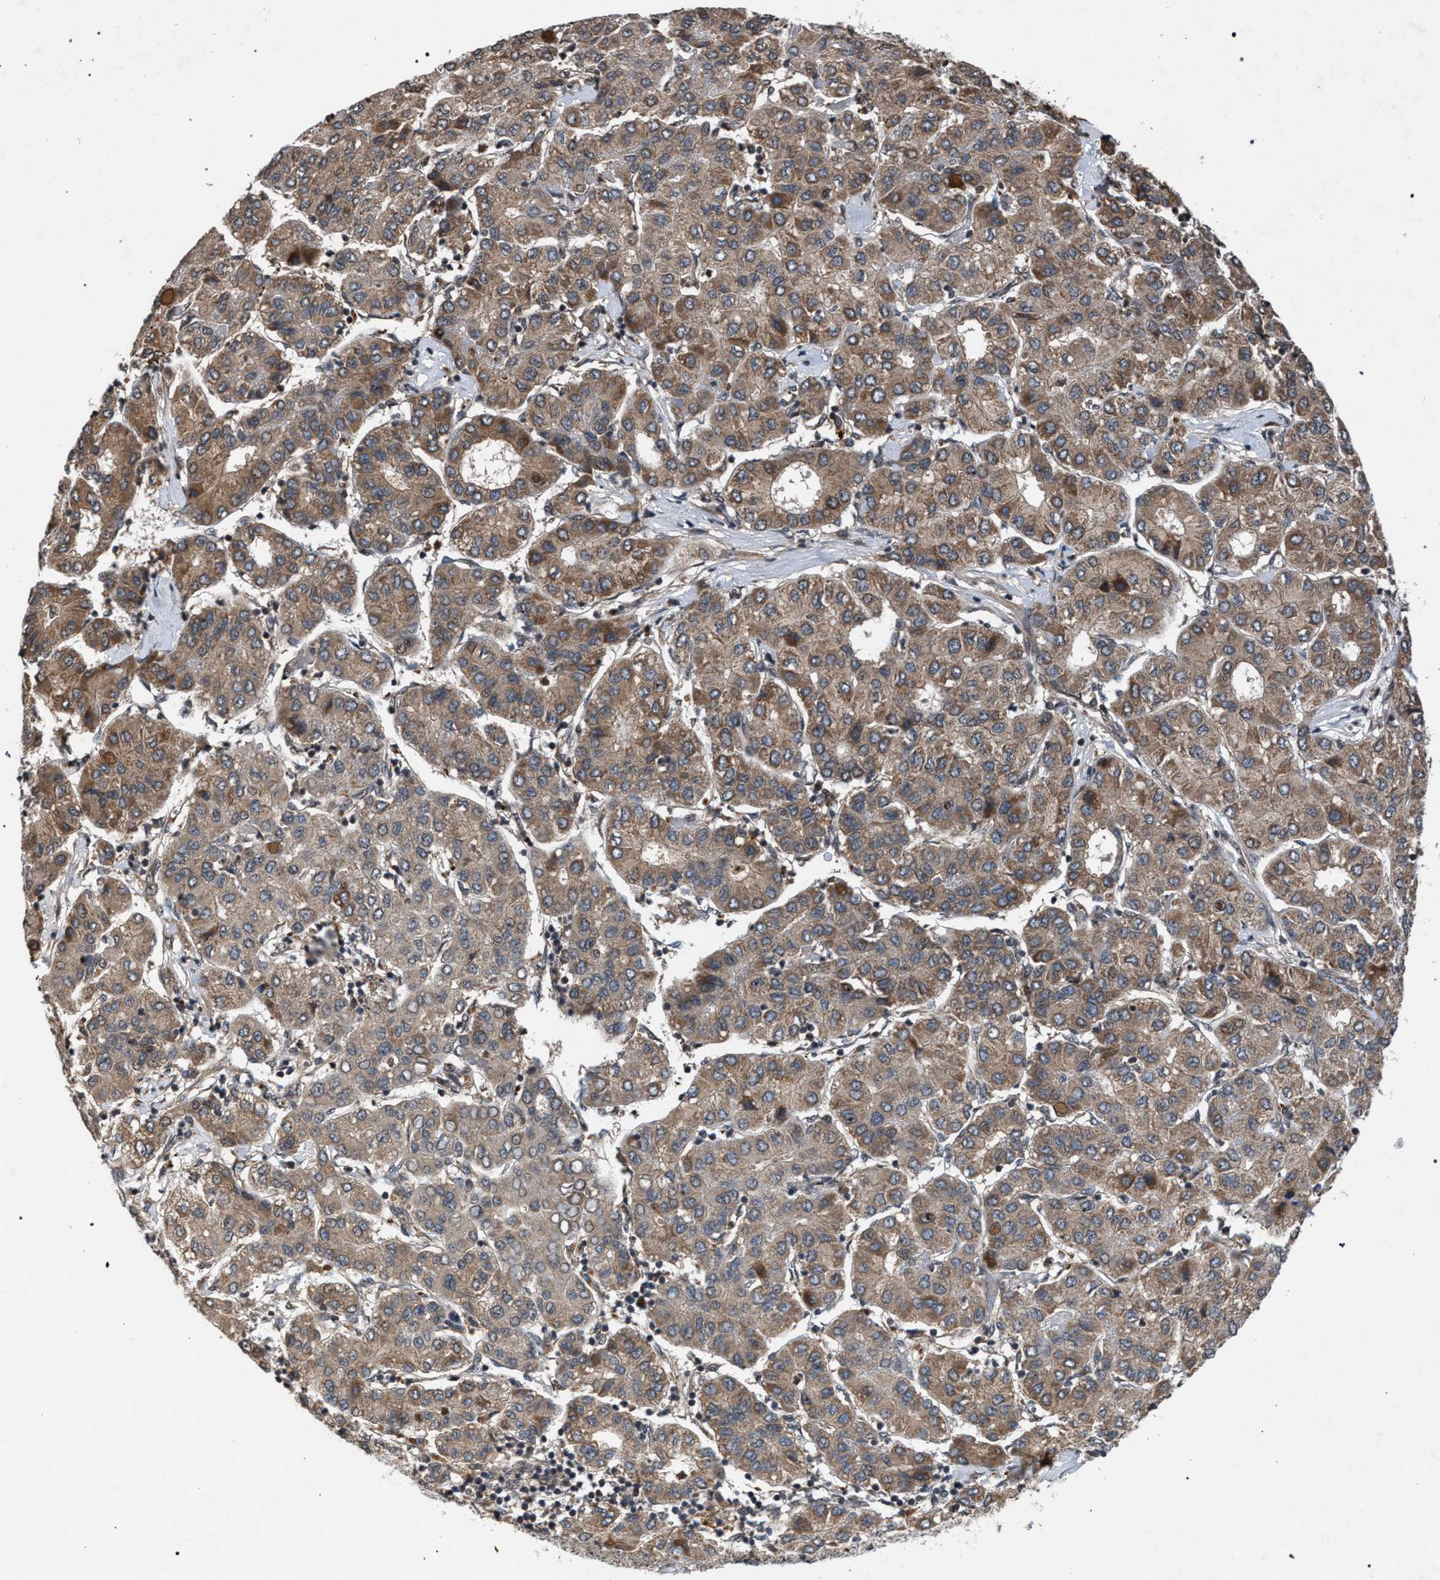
{"staining": {"intensity": "moderate", "quantity": ">75%", "location": "cytoplasmic/membranous"}, "tissue": "liver cancer", "cell_type": "Tumor cells", "image_type": "cancer", "snomed": [{"axis": "morphology", "description": "Carcinoma, Hepatocellular, NOS"}, {"axis": "topography", "description": "Liver"}], "caption": "Liver hepatocellular carcinoma tissue demonstrates moderate cytoplasmic/membranous positivity in approximately >75% of tumor cells, visualized by immunohistochemistry. The staining is performed using DAB brown chromogen to label protein expression. The nuclei are counter-stained blue using hematoxylin.", "gene": "IRAK4", "patient": {"sex": "male", "age": 65}}